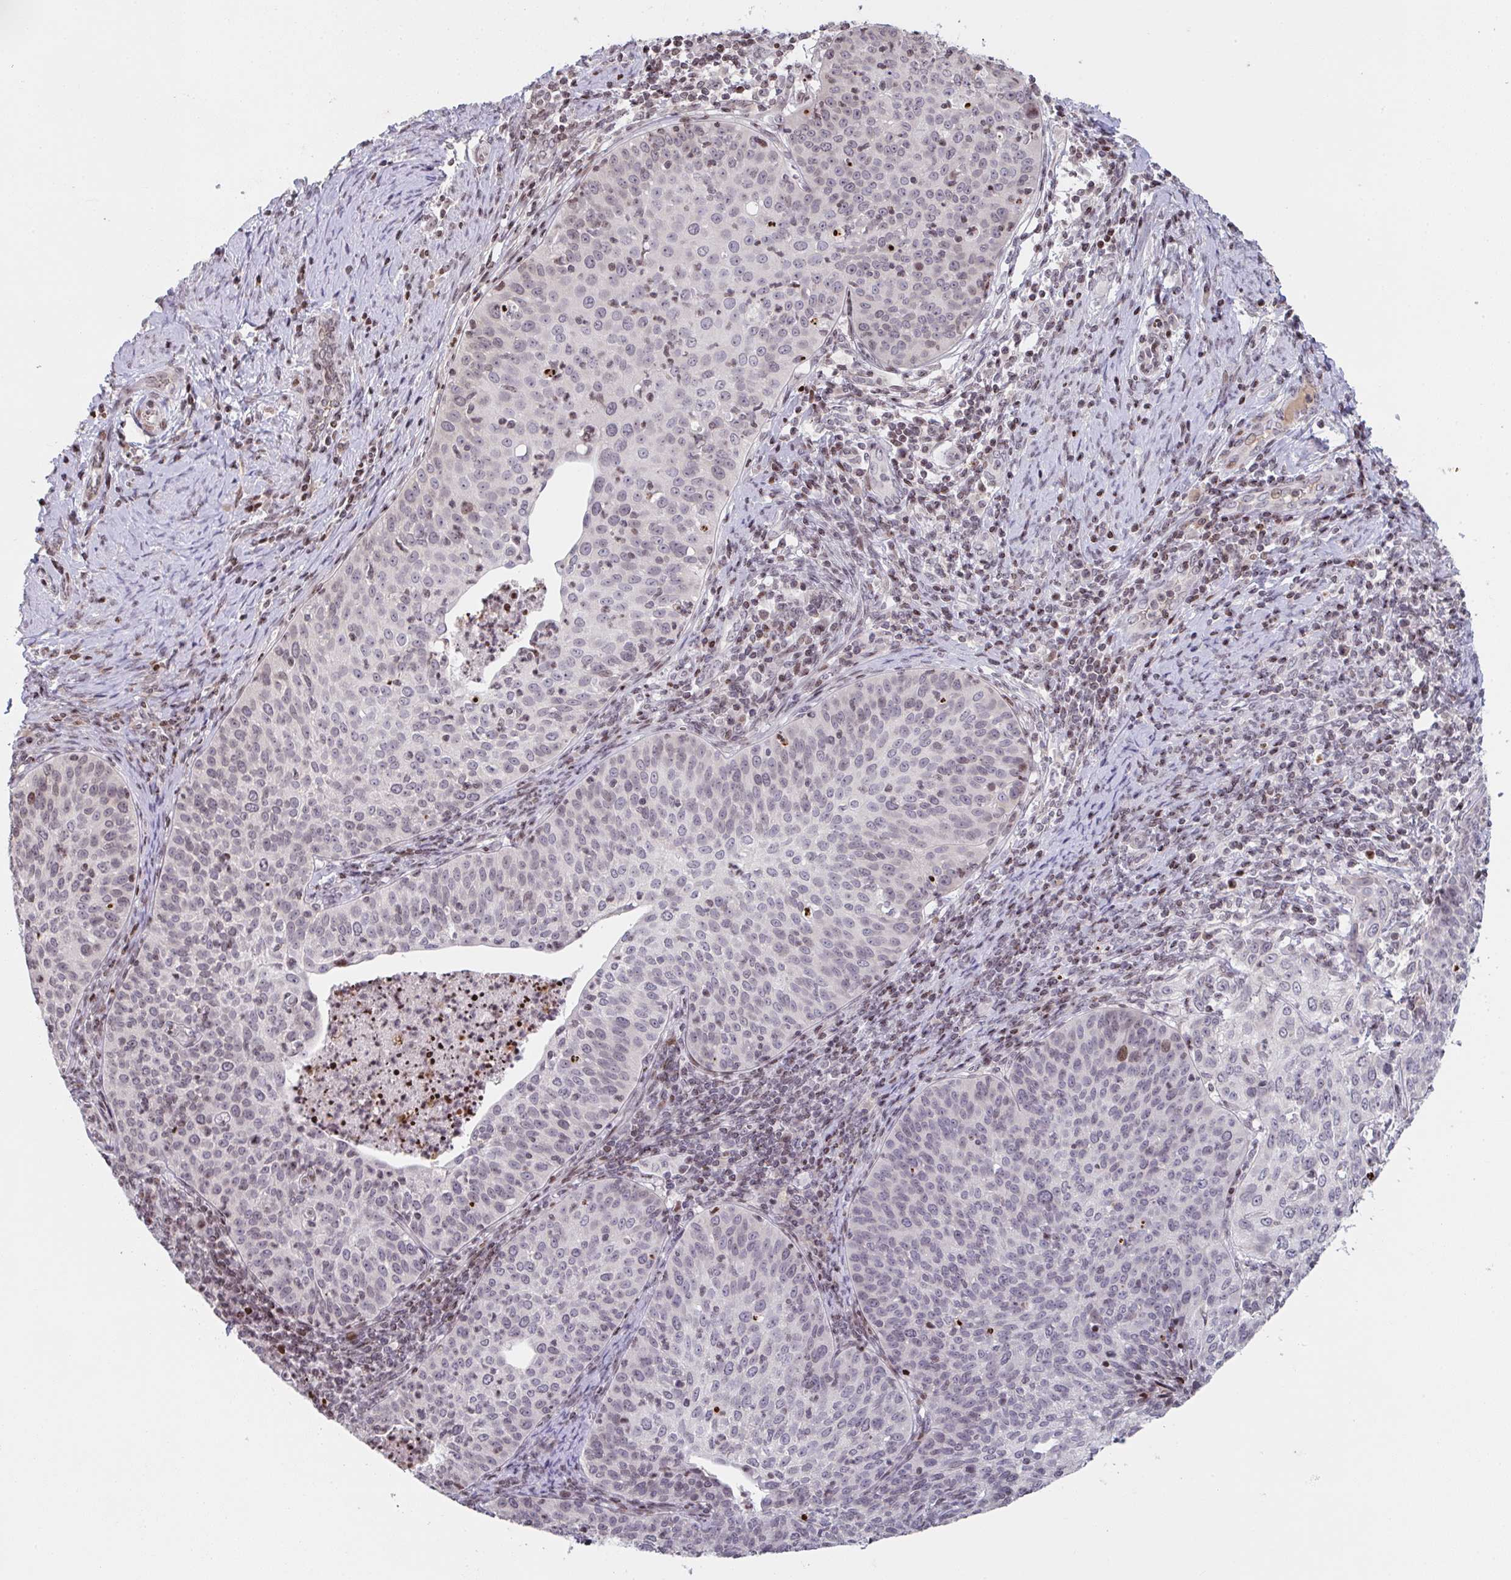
{"staining": {"intensity": "moderate", "quantity": "<25%", "location": "nuclear"}, "tissue": "cervical cancer", "cell_type": "Tumor cells", "image_type": "cancer", "snomed": [{"axis": "morphology", "description": "Squamous cell carcinoma, NOS"}, {"axis": "topography", "description": "Cervix"}], "caption": "Human squamous cell carcinoma (cervical) stained for a protein (brown) reveals moderate nuclear positive expression in approximately <25% of tumor cells.", "gene": "PCDHB8", "patient": {"sex": "female", "age": 30}}